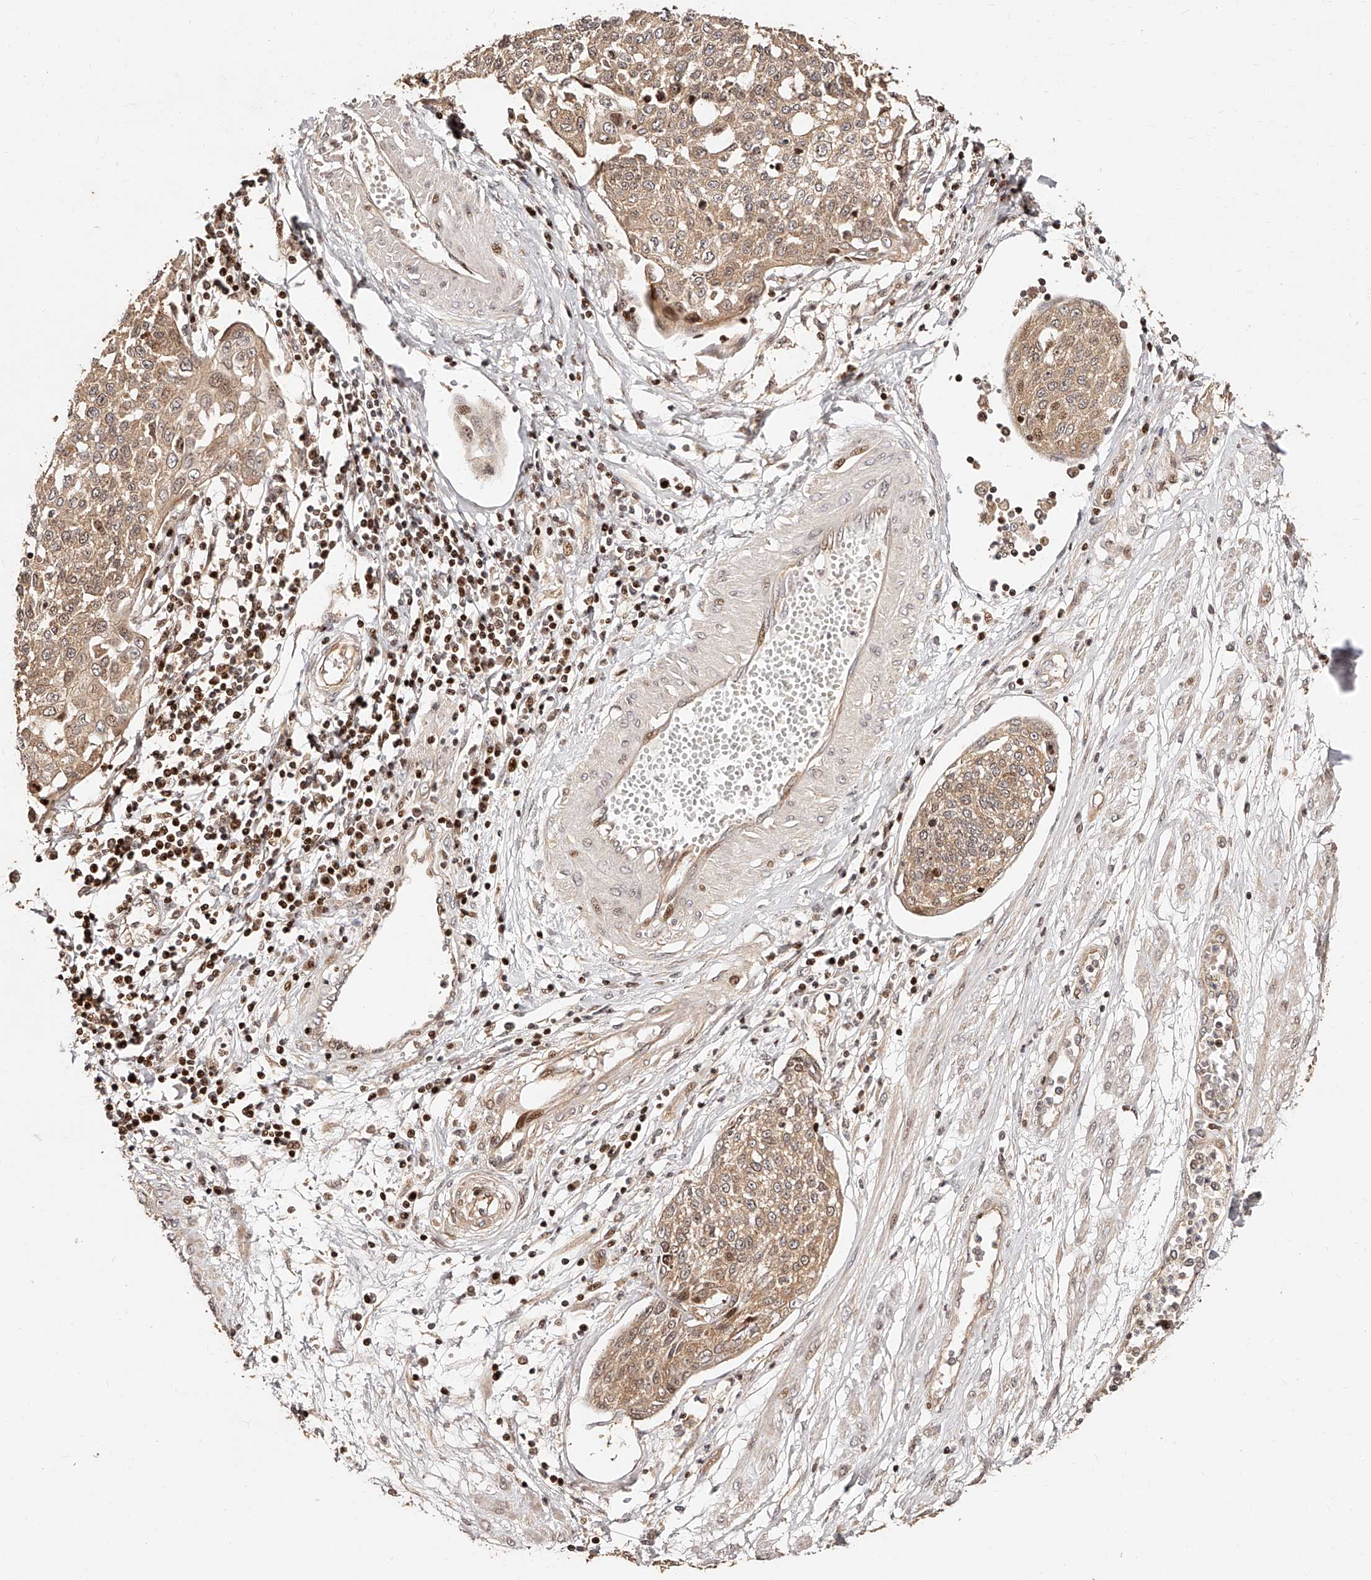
{"staining": {"intensity": "moderate", "quantity": ">75%", "location": "cytoplasmic/membranous"}, "tissue": "cervical cancer", "cell_type": "Tumor cells", "image_type": "cancer", "snomed": [{"axis": "morphology", "description": "Squamous cell carcinoma, NOS"}, {"axis": "topography", "description": "Cervix"}], "caption": "An image showing moderate cytoplasmic/membranous positivity in approximately >75% of tumor cells in cervical cancer, as visualized by brown immunohistochemical staining.", "gene": "PFDN2", "patient": {"sex": "female", "age": 34}}